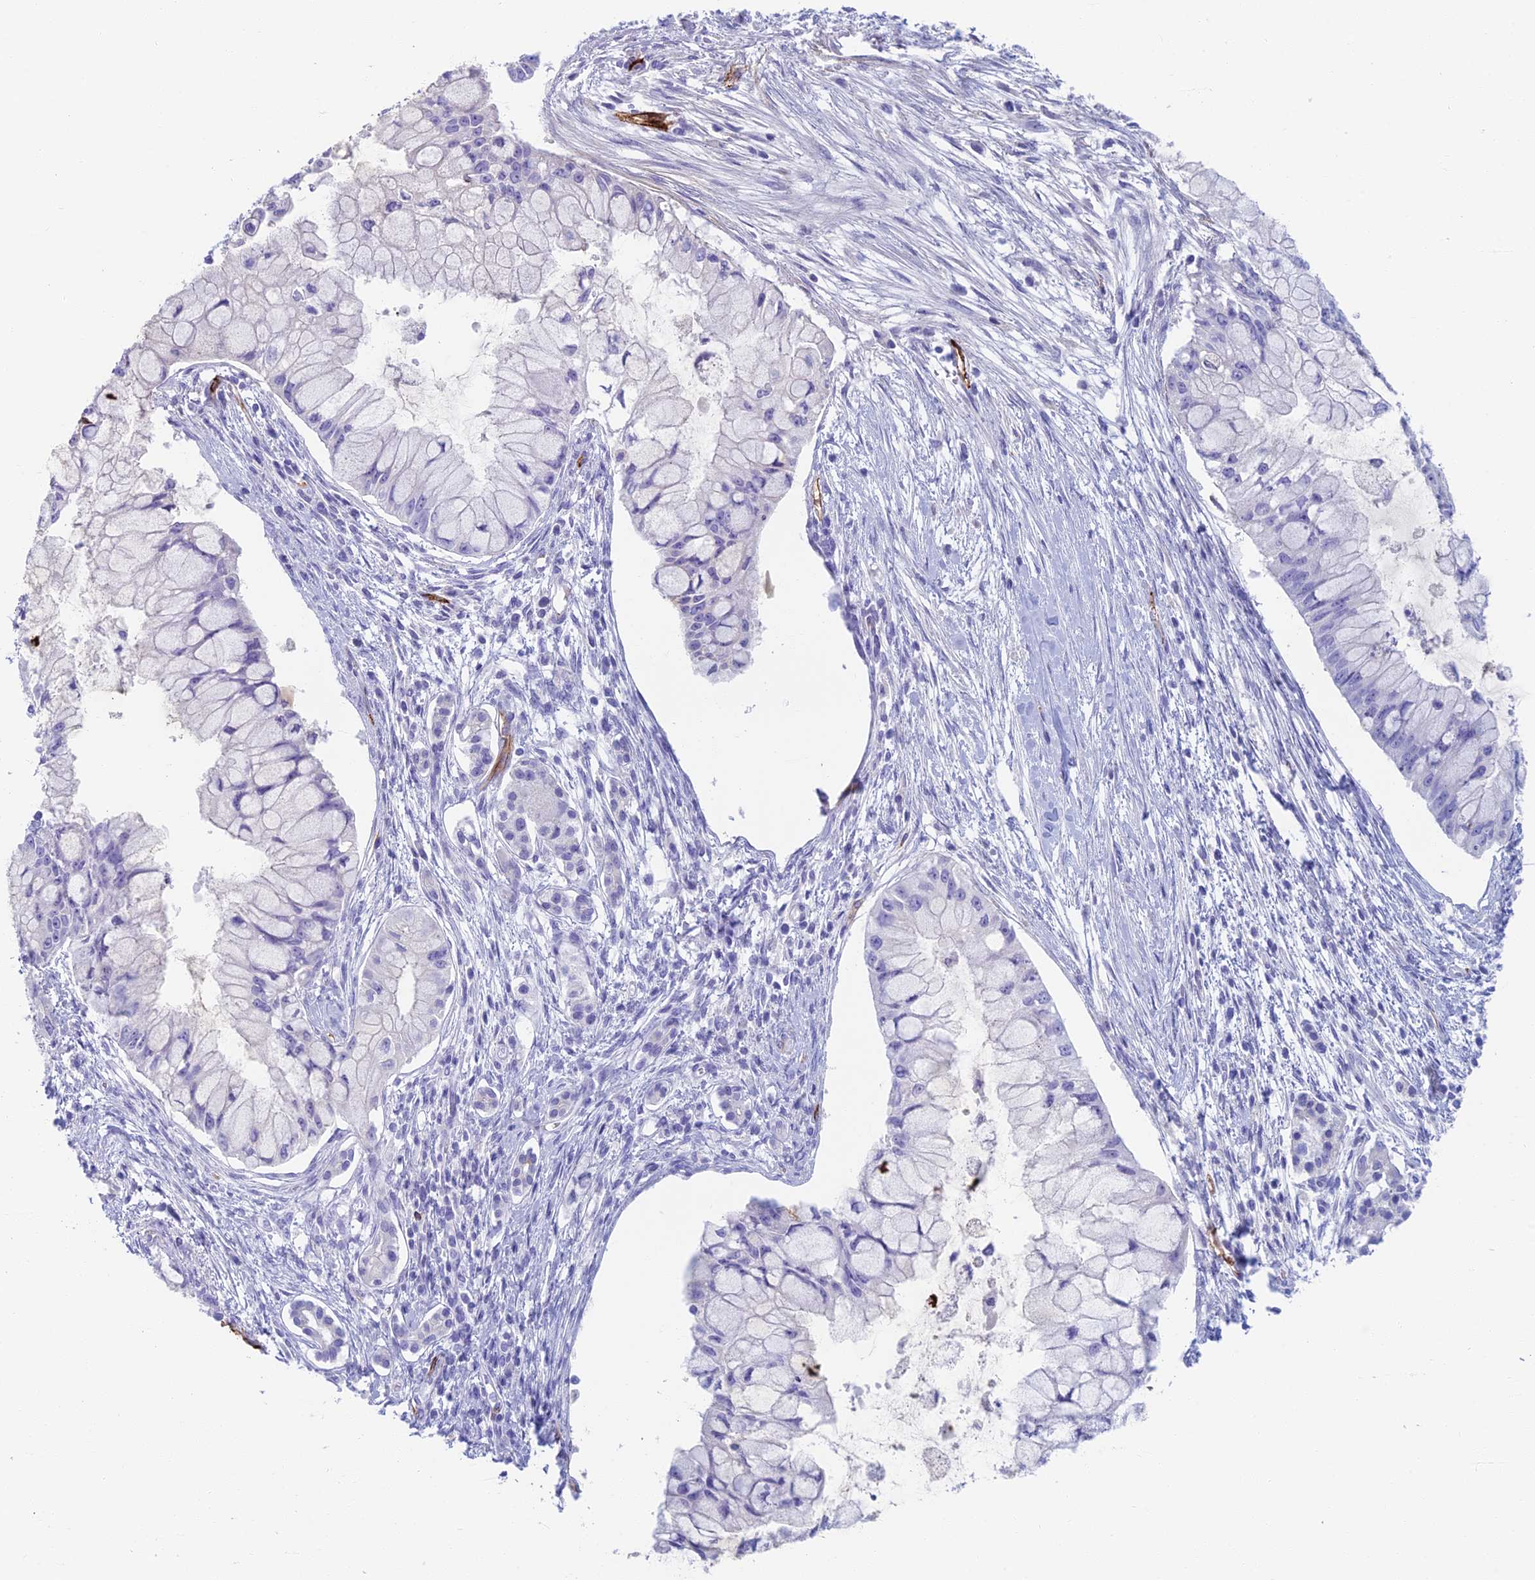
{"staining": {"intensity": "negative", "quantity": "none", "location": "none"}, "tissue": "pancreatic cancer", "cell_type": "Tumor cells", "image_type": "cancer", "snomed": [{"axis": "morphology", "description": "Adenocarcinoma, NOS"}, {"axis": "topography", "description": "Pancreas"}], "caption": "The immunohistochemistry histopathology image has no significant positivity in tumor cells of pancreatic cancer tissue.", "gene": "ETFRF1", "patient": {"sex": "male", "age": 48}}